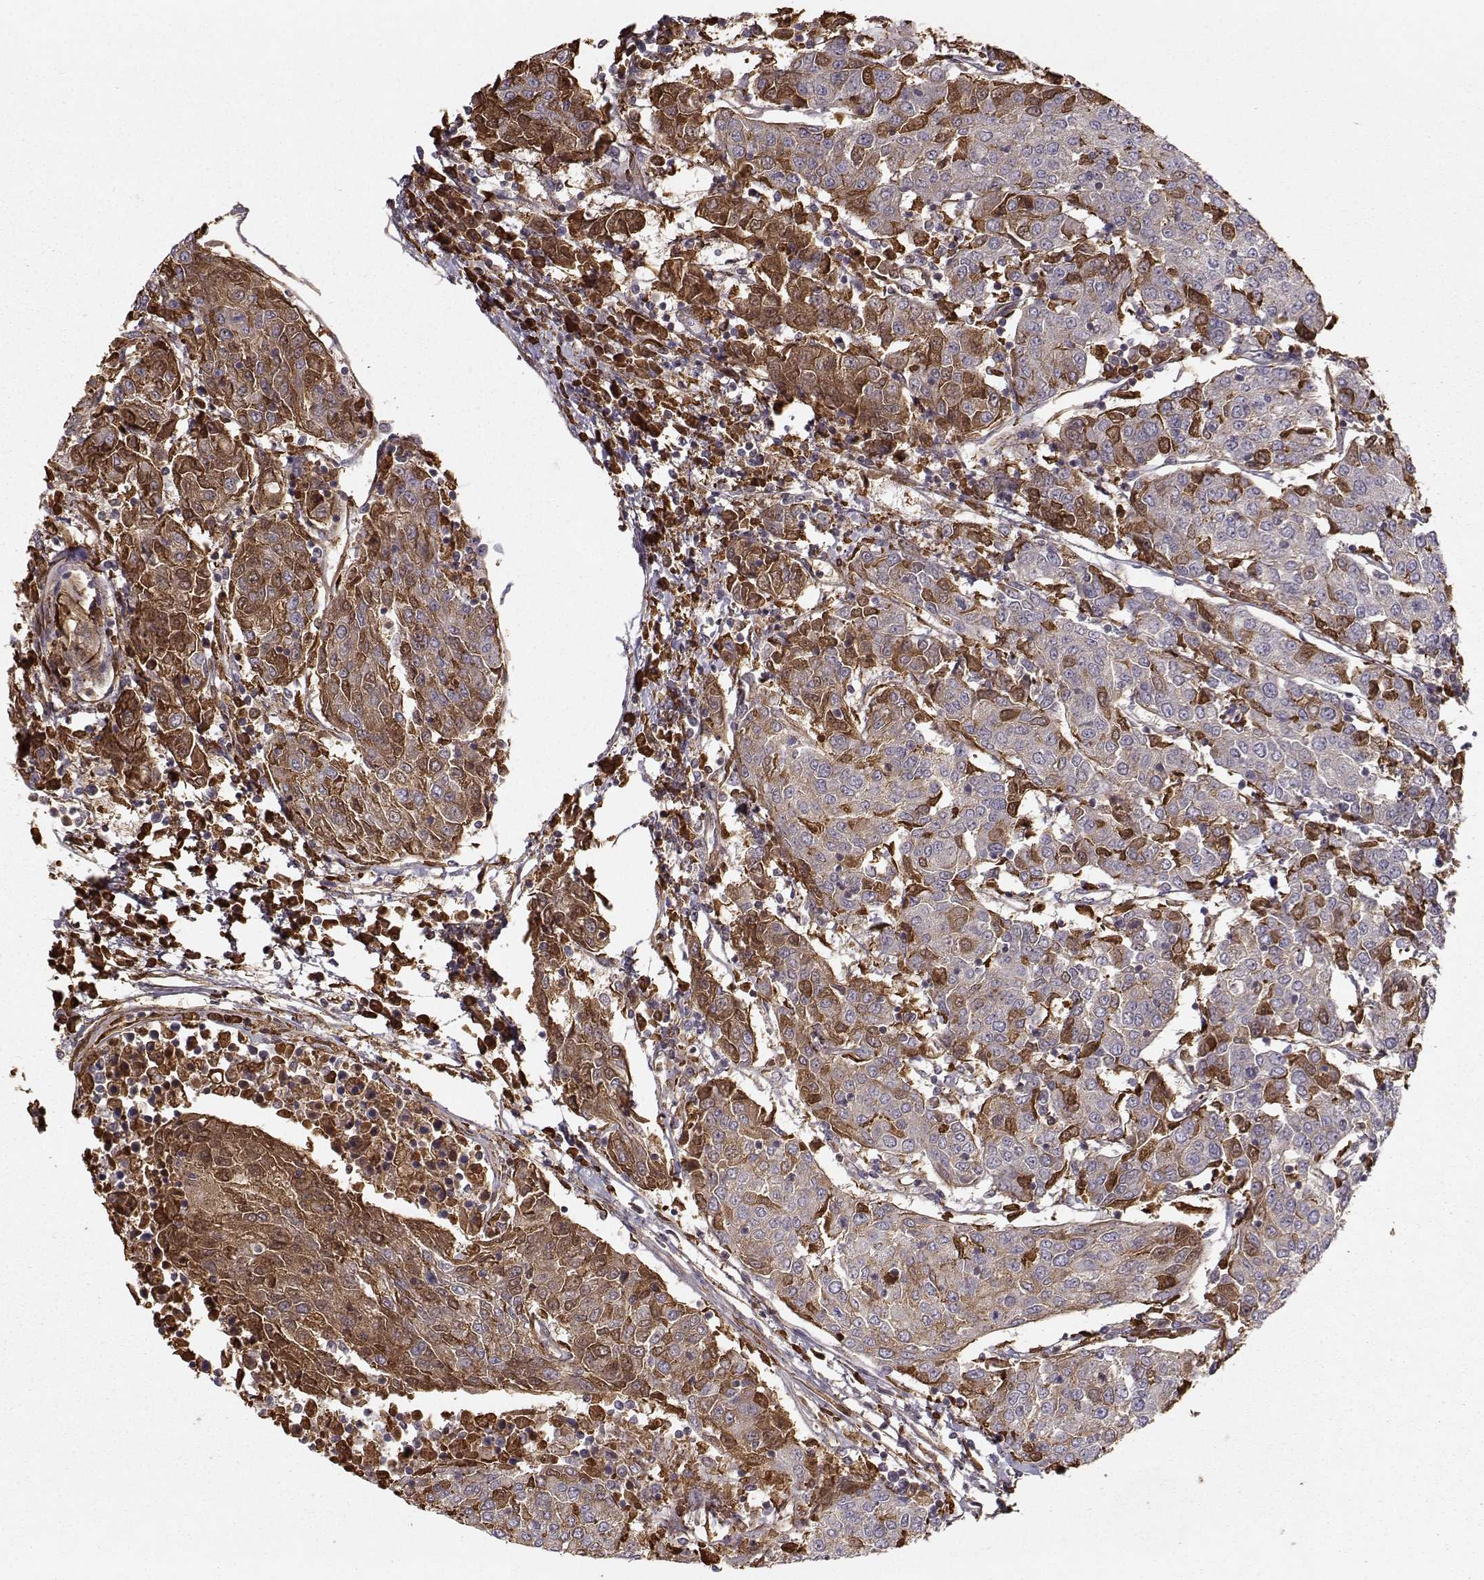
{"staining": {"intensity": "strong", "quantity": "<25%", "location": "cytoplasmic/membranous"}, "tissue": "urothelial cancer", "cell_type": "Tumor cells", "image_type": "cancer", "snomed": [{"axis": "morphology", "description": "Urothelial carcinoma, High grade"}, {"axis": "topography", "description": "Urinary bladder"}], "caption": "This photomicrograph demonstrates urothelial cancer stained with immunohistochemistry (IHC) to label a protein in brown. The cytoplasmic/membranous of tumor cells show strong positivity for the protein. Nuclei are counter-stained blue.", "gene": "WNT6", "patient": {"sex": "female", "age": 85}}